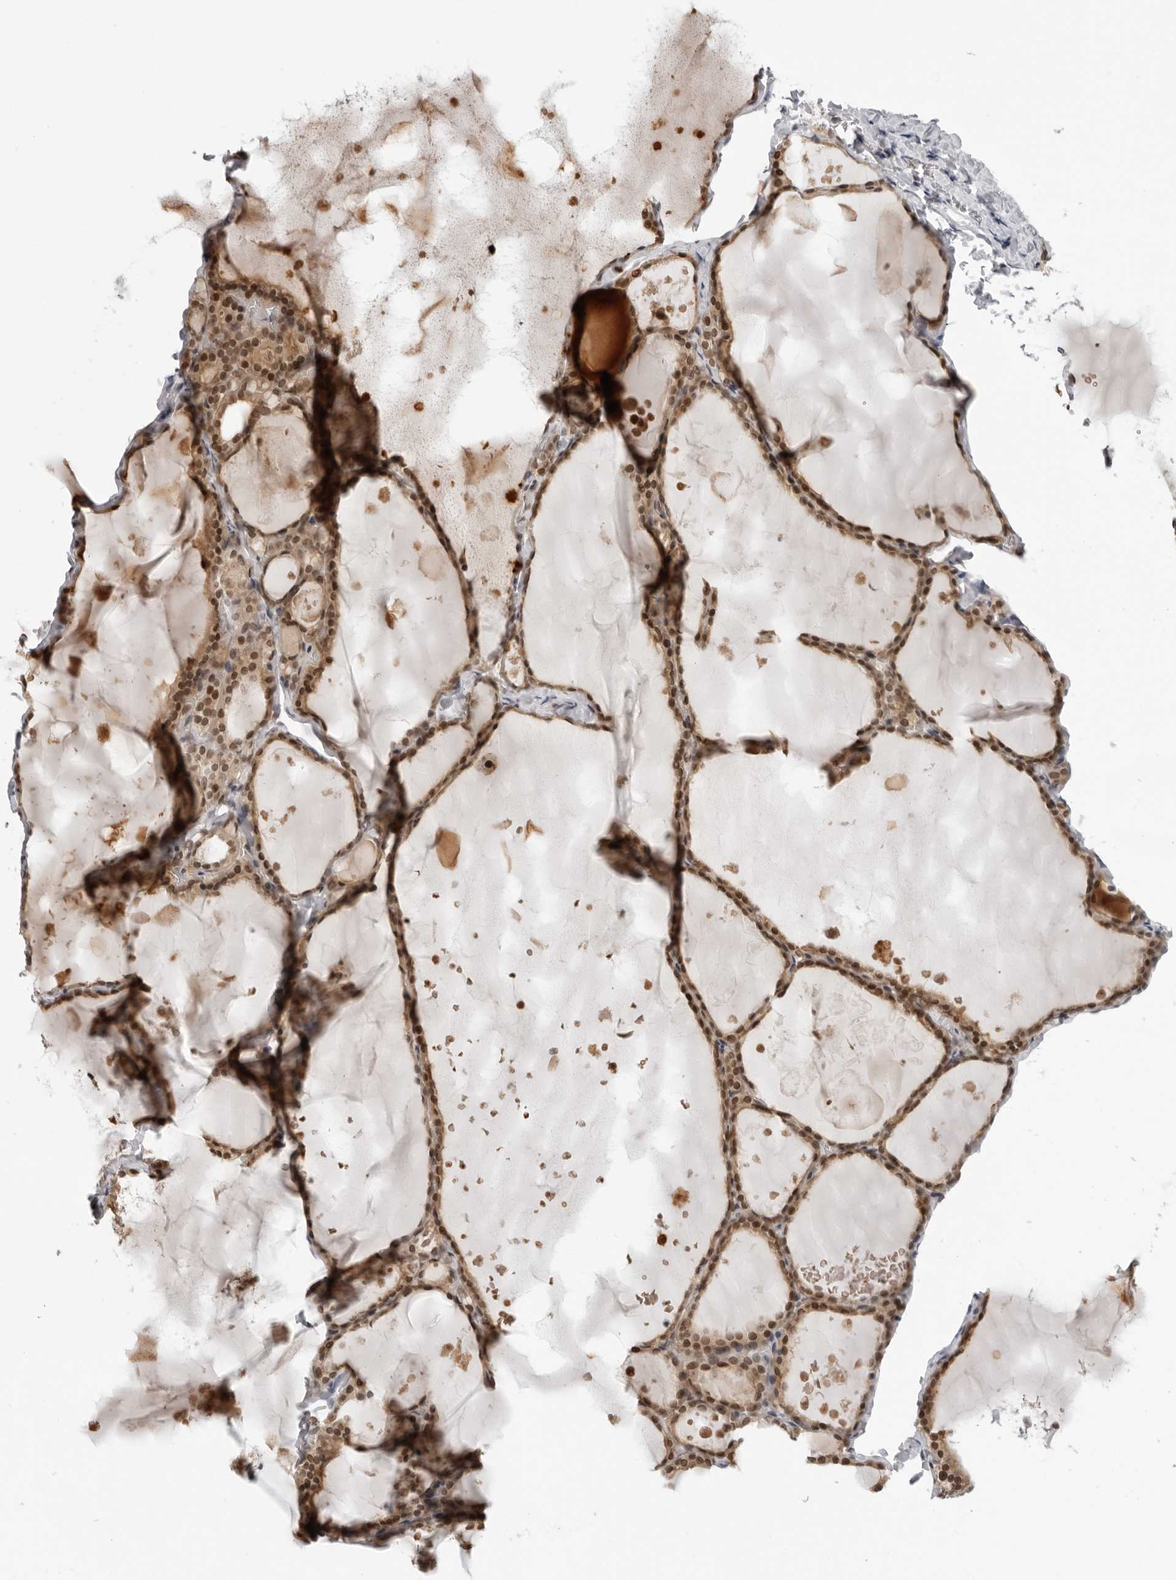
{"staining": {"intensity": "moderate", "quantity": ">75%", "location": "cytoplasmic/membranous,nuclear"}, "tissue": "thyroid gland", "cell_type": "Glandular cells", "image_type": "normal", "snomed": [{"axis": "morphology", "description": "Normal tissue, NOS"}, {"axis": "topography", "description": "Thyroid gland"}], "caption": "Moderate cytoplasmic/membranous,nuclear protein staining is appreciated in approximately >75% of glandular cells in thyroid gland. The staining was performed using DAB to visualize the protein expression in brown, while the nuclei were stained in blue with hematoxylin (Magnification: 20x).", "gene": "SRGAP2", "patient": {"sex": "male", "age": 56}}